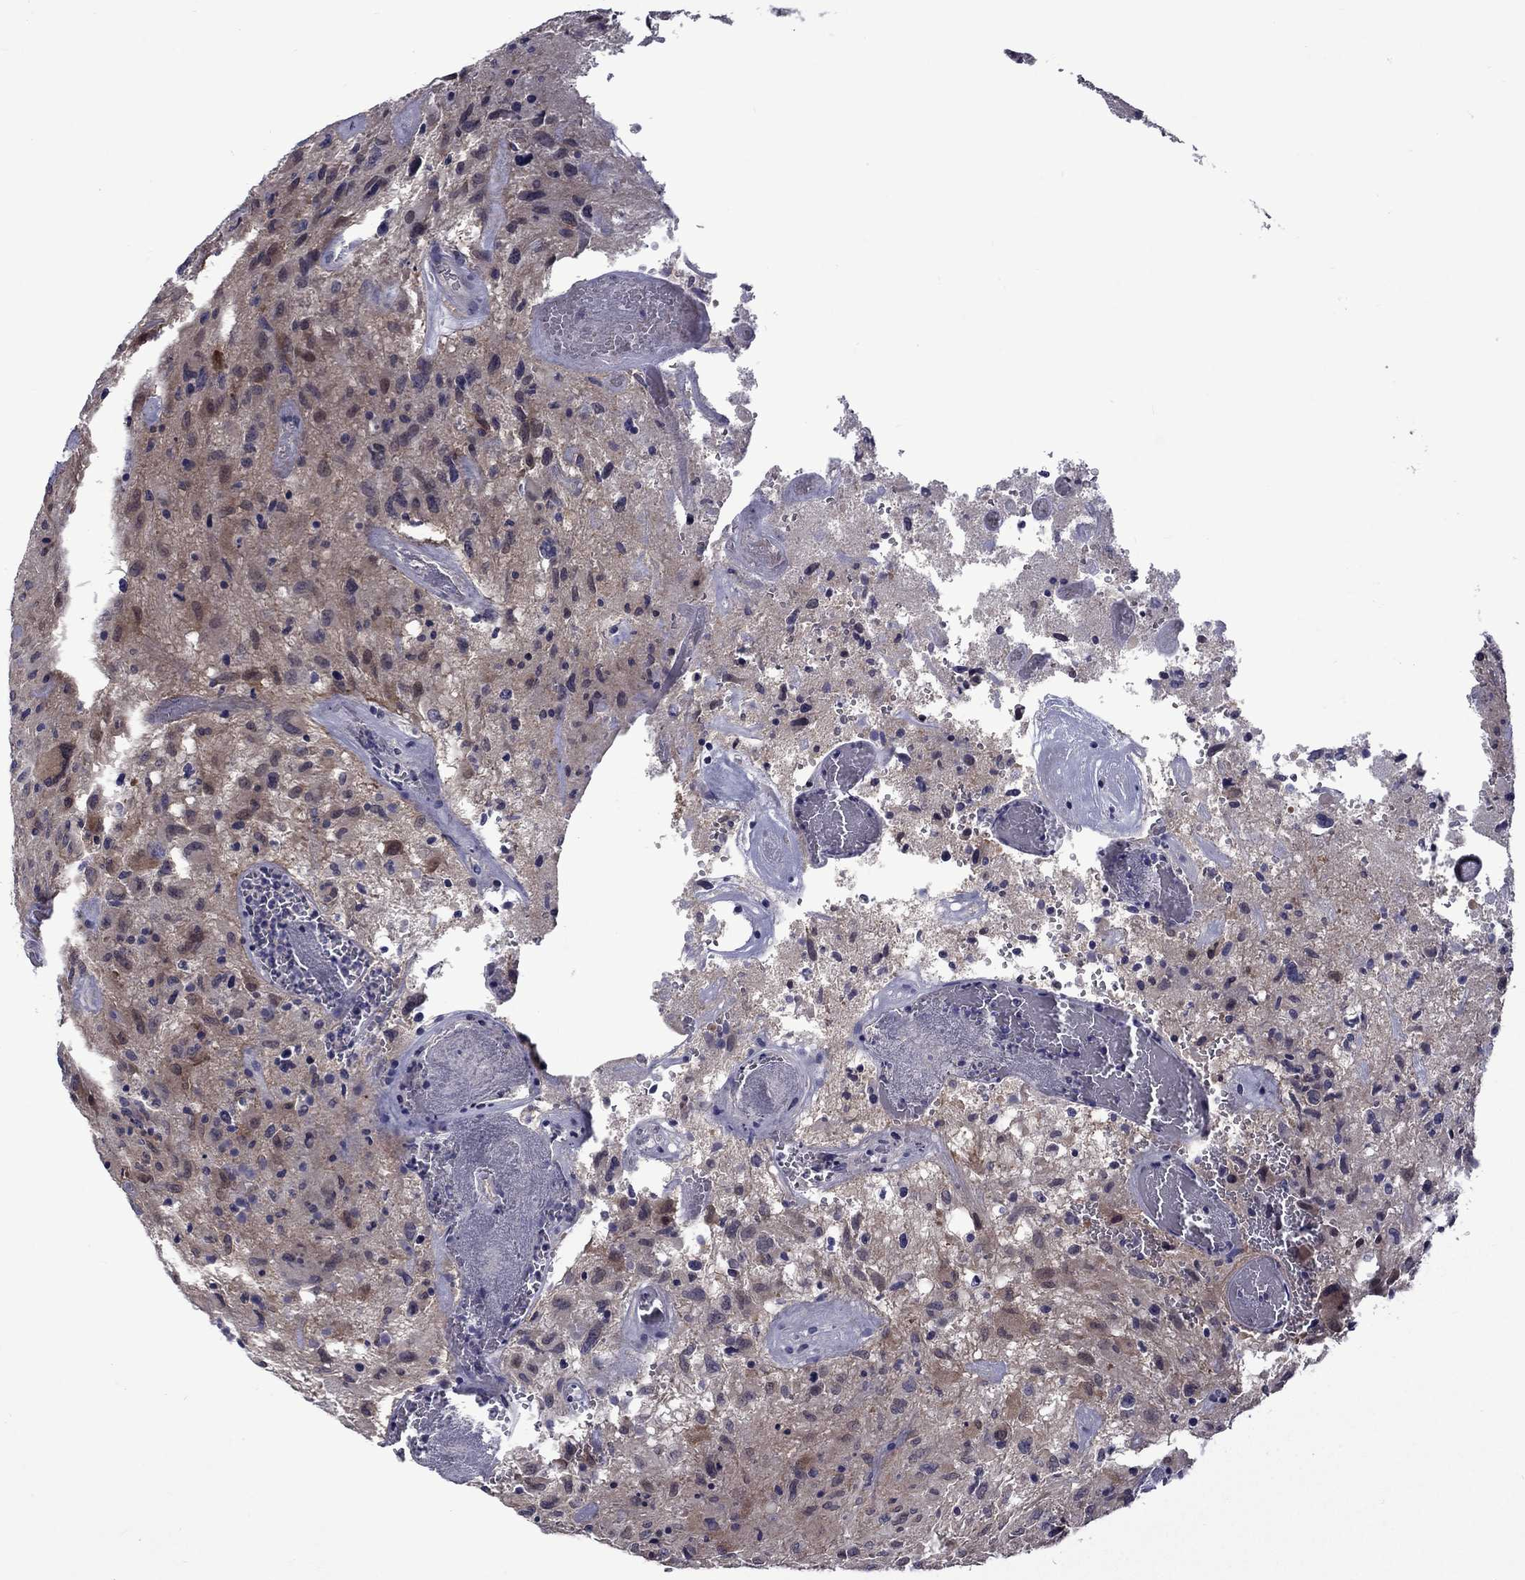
{"staining": {"intensity": "moderate", "quantity": "<25%", "location": "cytoplasmic/membranous"}, "tissue": "glioma", "cell_type": "Tumor cells", "image_type": "cancer", "snomed": [{"axis": "morphology", "description": "Glioma, malignant, NOS"}, {"axis": "morphology", "description": "Glioma, malignant, High grade"}, {"axis": "topography", "description": "Brain"}], "caption": "Immunohistochemical staining of glioma shows low levels of moderate cytoplasmic/membranous expression in about <25% of tumor cells.", "gene": "SNTA1", "patient": {"sex": "female", "age": 71}}